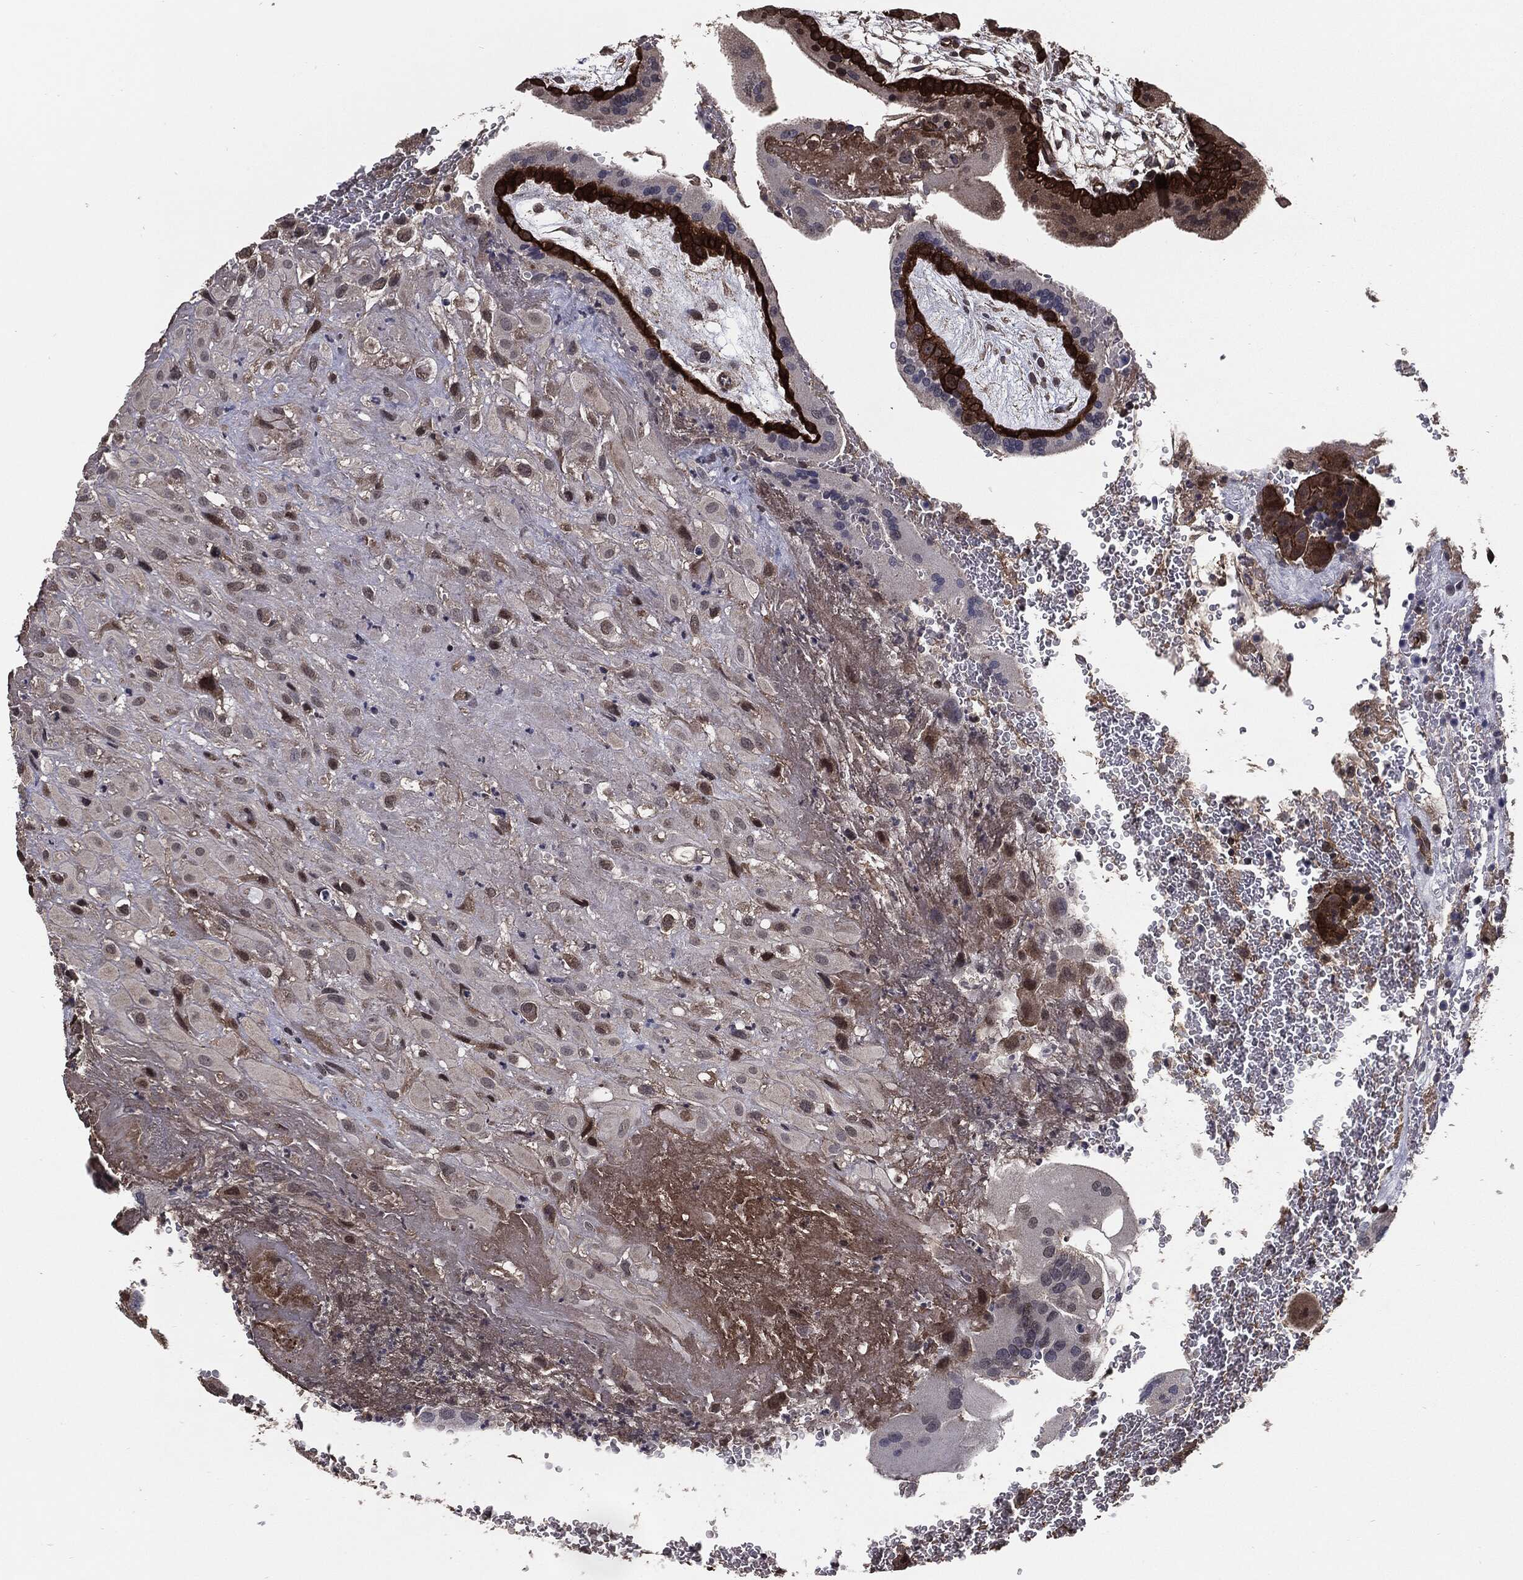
{"staining": {"intensity": "negative", "quantity": "none", "location": "none"}, "tissue": "placenta", "cell_type": "Decidual cells", "image_type": "normal", "snomed": [{"axis": "morphology", "description": "Normal tissue, NOS"}, {"axis": "topography", "description": "Placenta"}], "caption": "This is an immunohistochemistry micrograph of benign placenta. There is no expression in decidual cells.", "gene": "PTPA", "patient": {"sex": "female", "age": 19}}